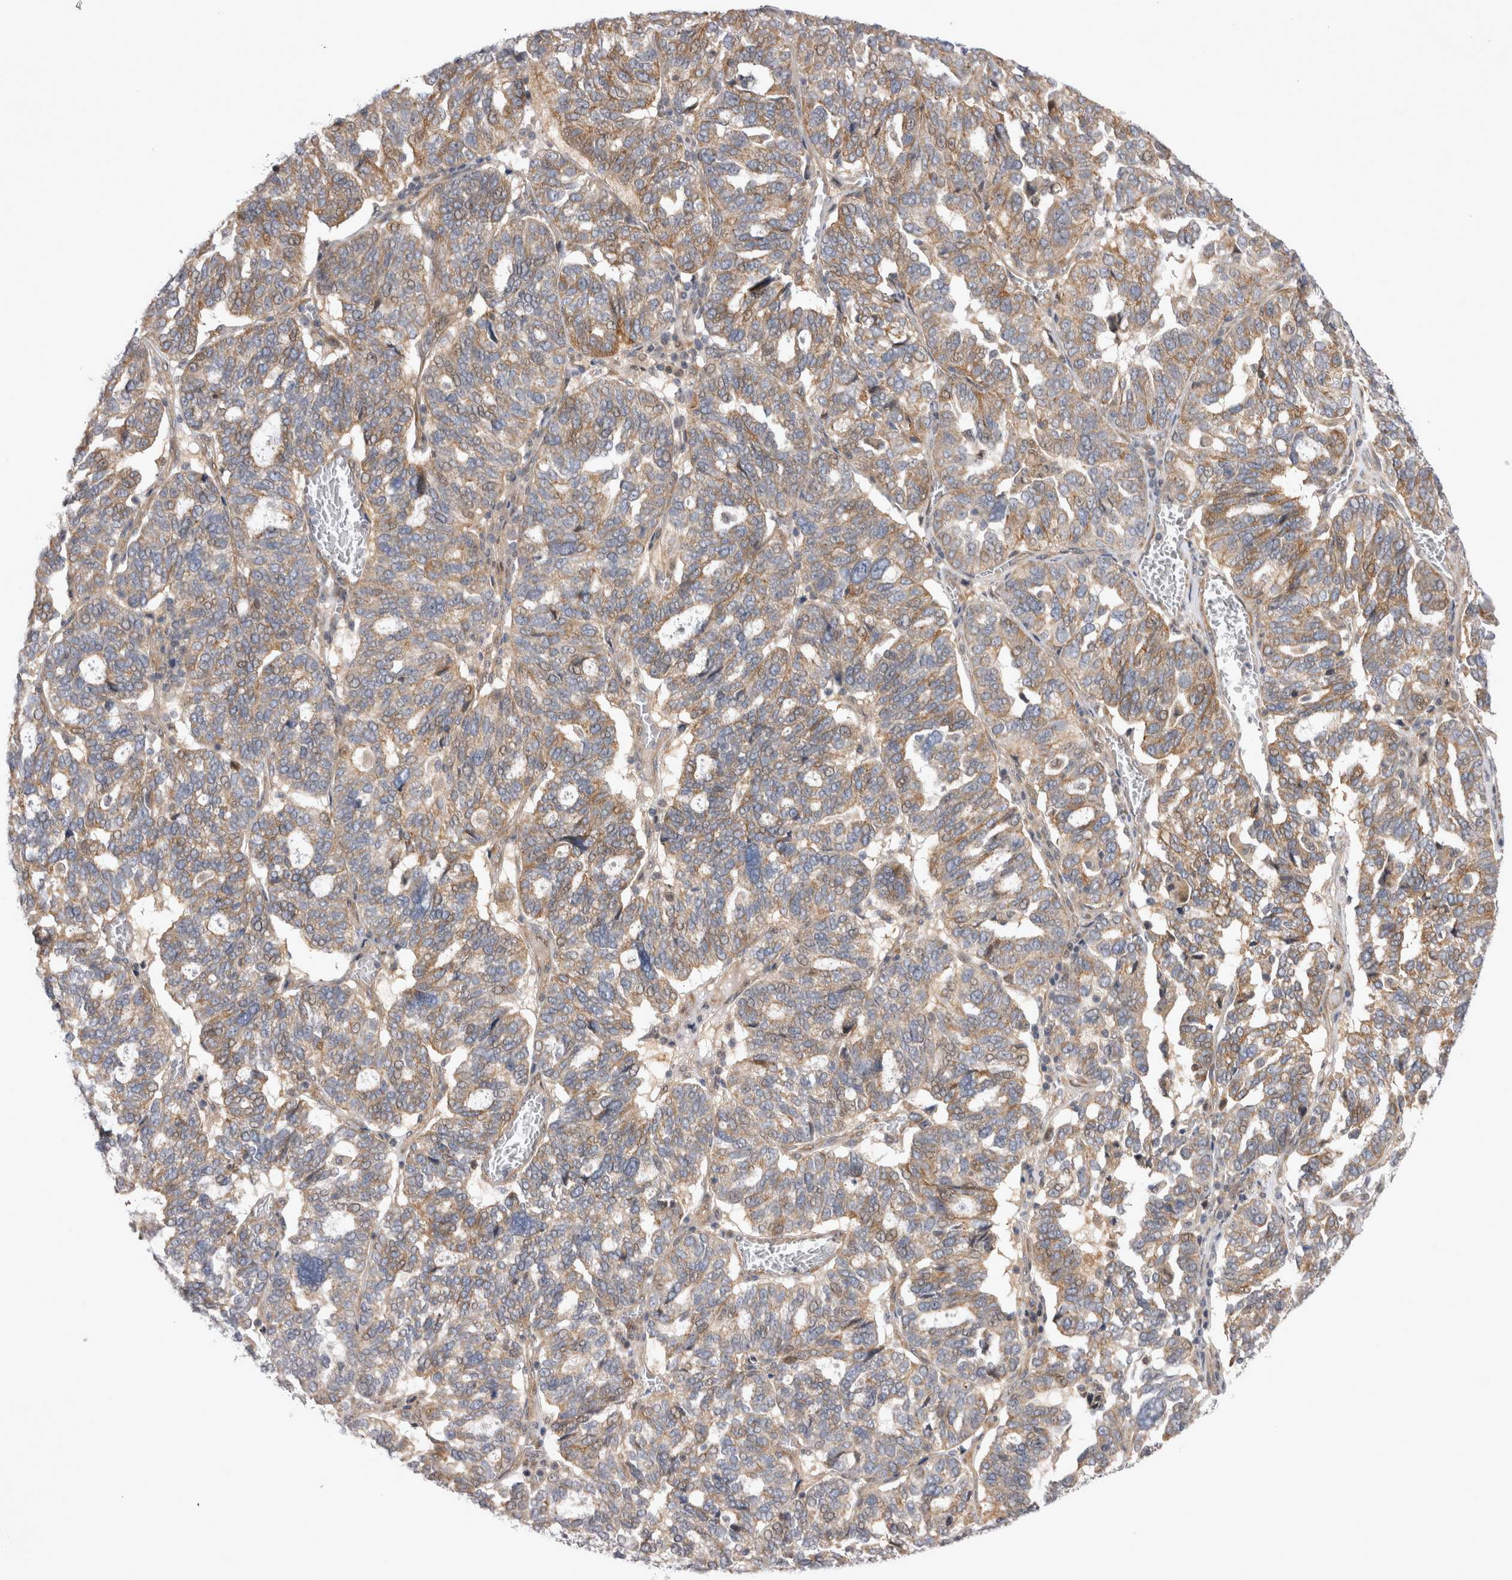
{"staining": {"intensity": "moderate", "quantity": ">75%", "location": "cytoplasmic/membranous"}, "tissue": "ovarian cancer", "cell_type": "Tumor cells", "image_type": "cancer", "snomed": [{"axis": "morphology", "description": "Cystadenocarcinoma, serous, NOS"}, {"axis": "topography", "description": "Ovary"}], "caption": "Moderate cytoplasmic/membranous positivity is seen in approximately >75% of tumor cells in ovarian cancer (serous cystadenocarcinoma). (Stains: DAB (3,3'-diaminobenzidine) in brown, nuclei in blue, Microscopy: brightfield microscopy at high magnification).", "gene": "NENF", "patient": {"sex": "female", "age": 59}}